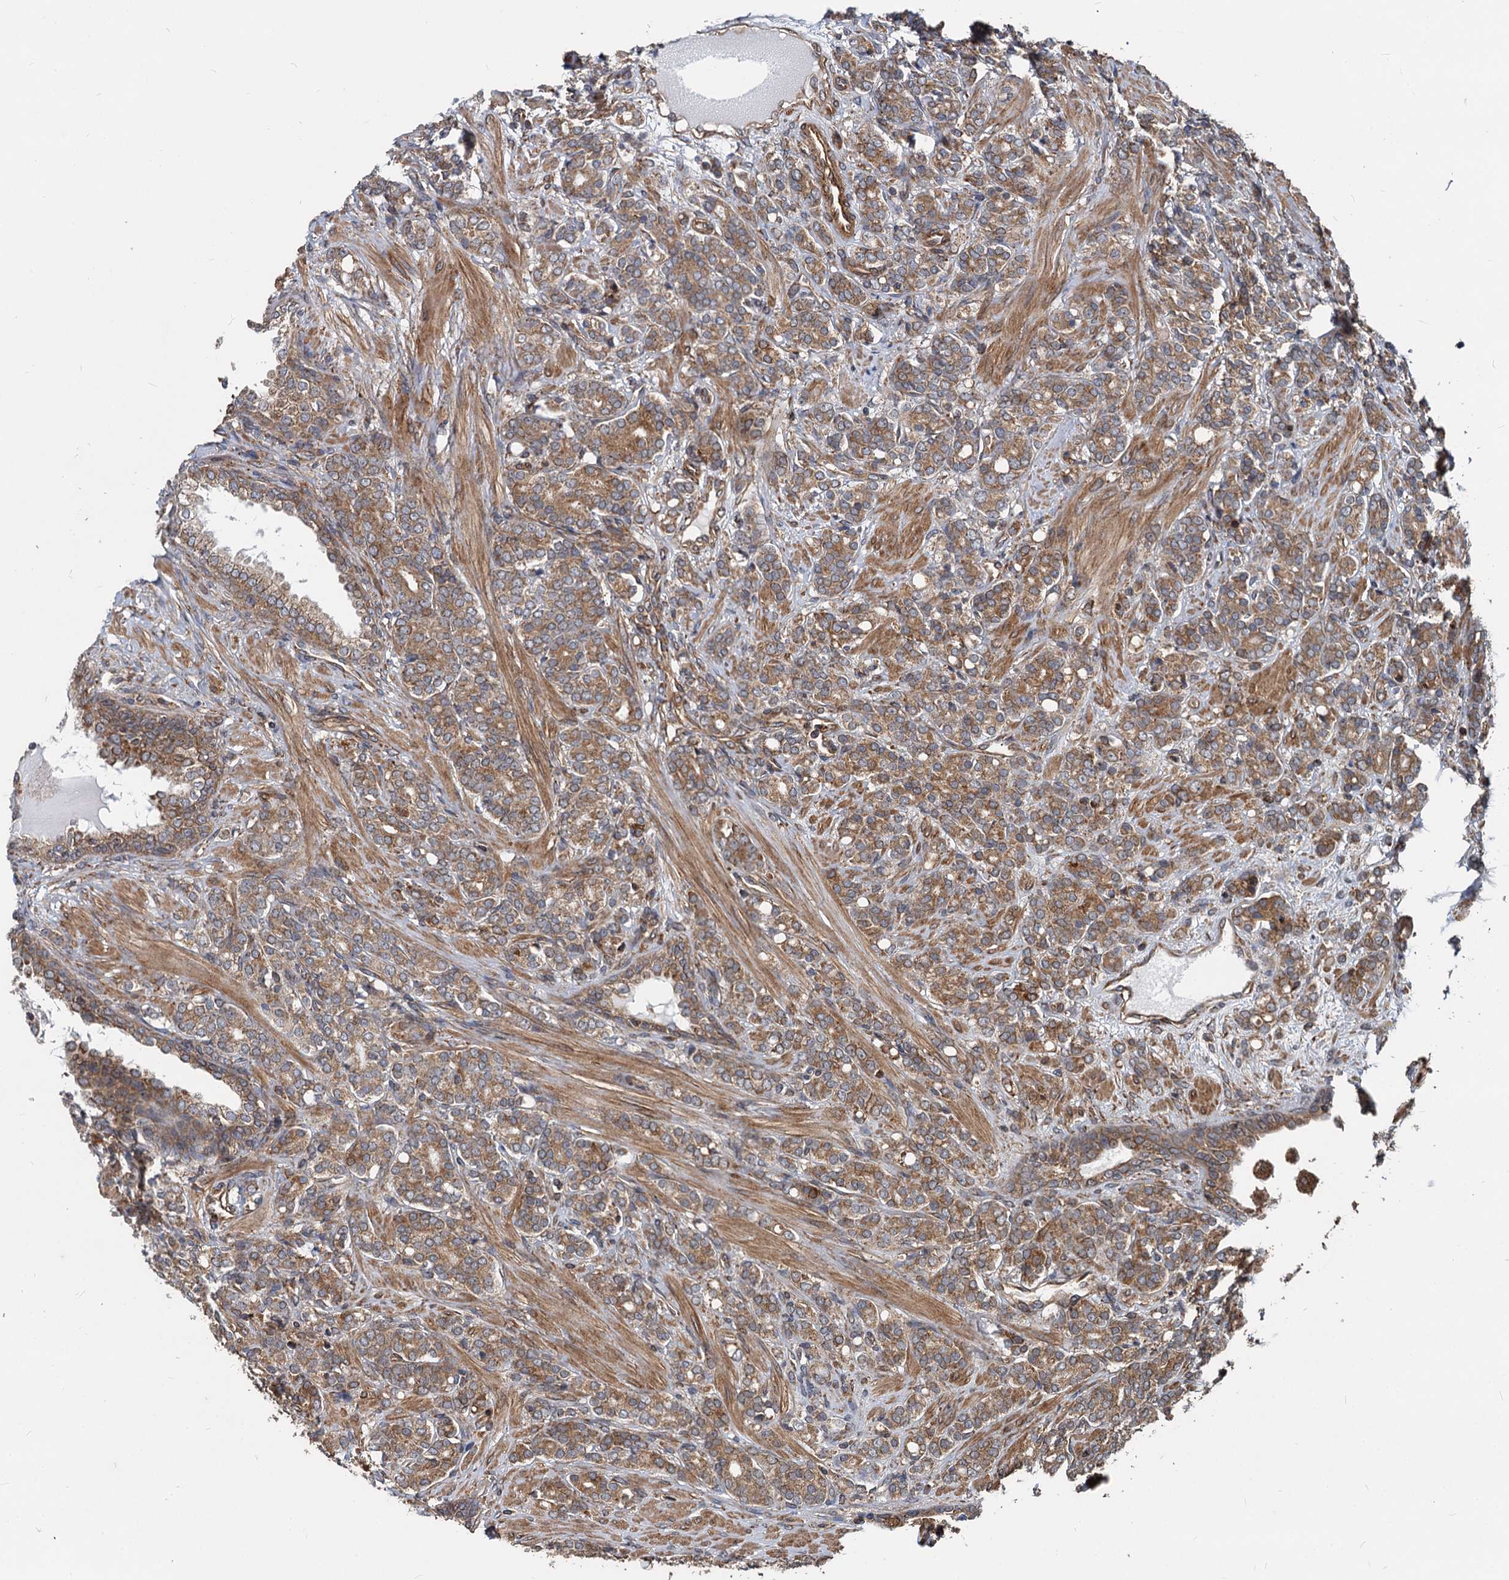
{"staining": {"intensity": "moderate", "quantity": ">75%", "location": "cytoplasmic/membranous"}, "tissue": "prostate cancer", "cell_type": "Tumor cells", "image_type": "cancer", "snomed": [{"axis": "morphology", "description": "Adenocarcinoma, High grade"}, {"axis": "topography", "description": "Prostate"}], "caption": "Prostate cancer stained with immunohistochemistry exhibits moderate cytoplasmic/membranous positivity in approximately >75% of tumor cells.", "gene": "STIM1", "patient": {"sex": "male", "age": 62}}